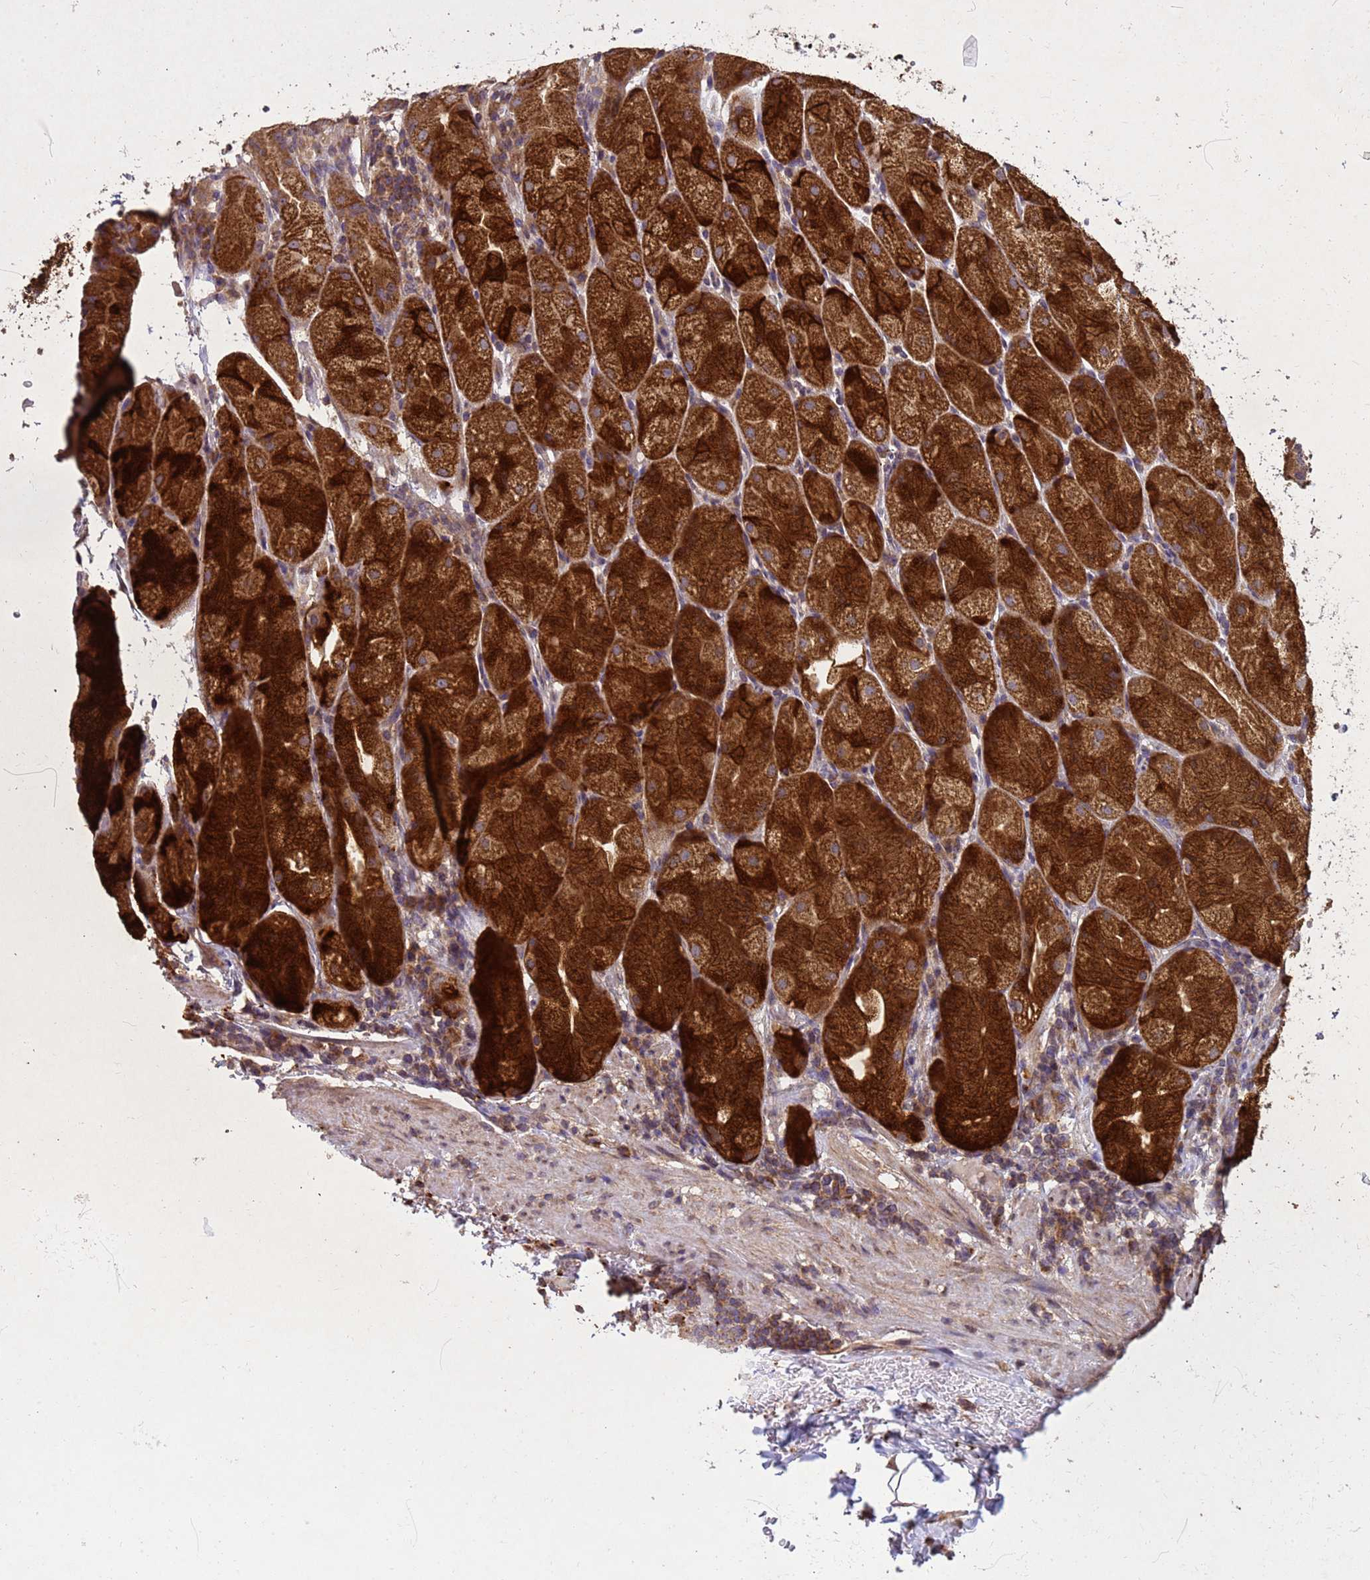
{"staining": {"intensity": "strong", "quantity": ">75%", "location": "cytoplasmic/membranous"}, "tissue": "stomach", "cell_type": "Glandular cells", "image_type": "normal", "snomed": [{"axis": "morphology", "description": "Normal tissue, NOS"}, {"axis": "topography", "description": "Stomach, upper"}], "caption": "Unremarkable stomach demonstrates strong cytoplasmic/membranous staining in approximately >75% of glandular cells The protein of interest is shown in brown color, while the nuclei are stained blue..", "gene": "P2RX7", "patient": {"sex": "male", "age": 52}}